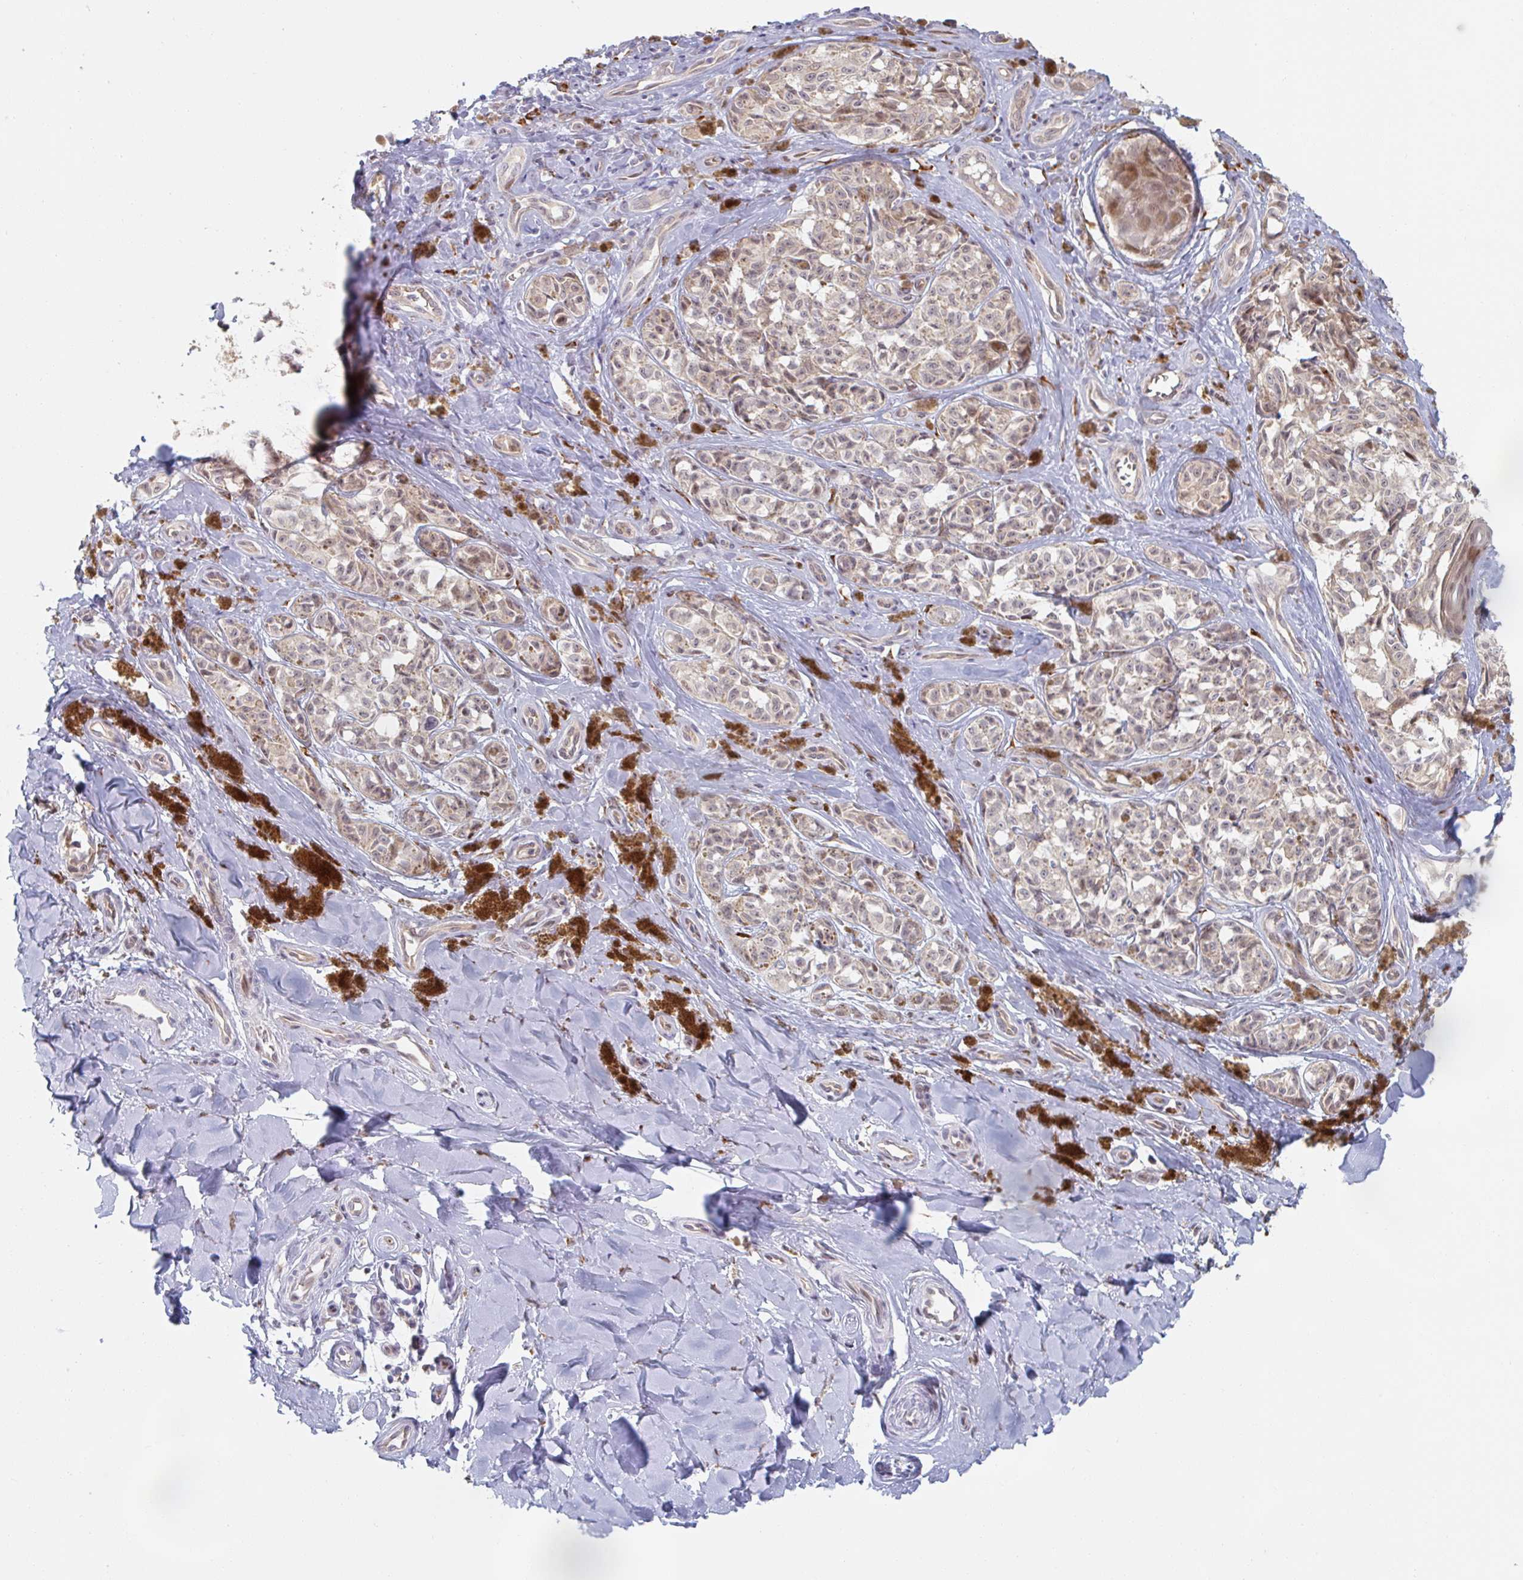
{"staining": {"intensity": "negative", "quantity": "none", "location": "none"}, "tissue": "melanoma", "cell_type": "Tumor cells", "image_type": "cancer", "snomed": [{"axis": "morphology", "description": "Malignant melanoma, NOS"}, {"axis": "topography", "description": "Skin"}], "caption": "An IHC image of melanoma is shown. There is no staining in tumor cells of melanoma.", "gene": "TRAPPC10", "patient": {"sex": "female", "age": 65}}